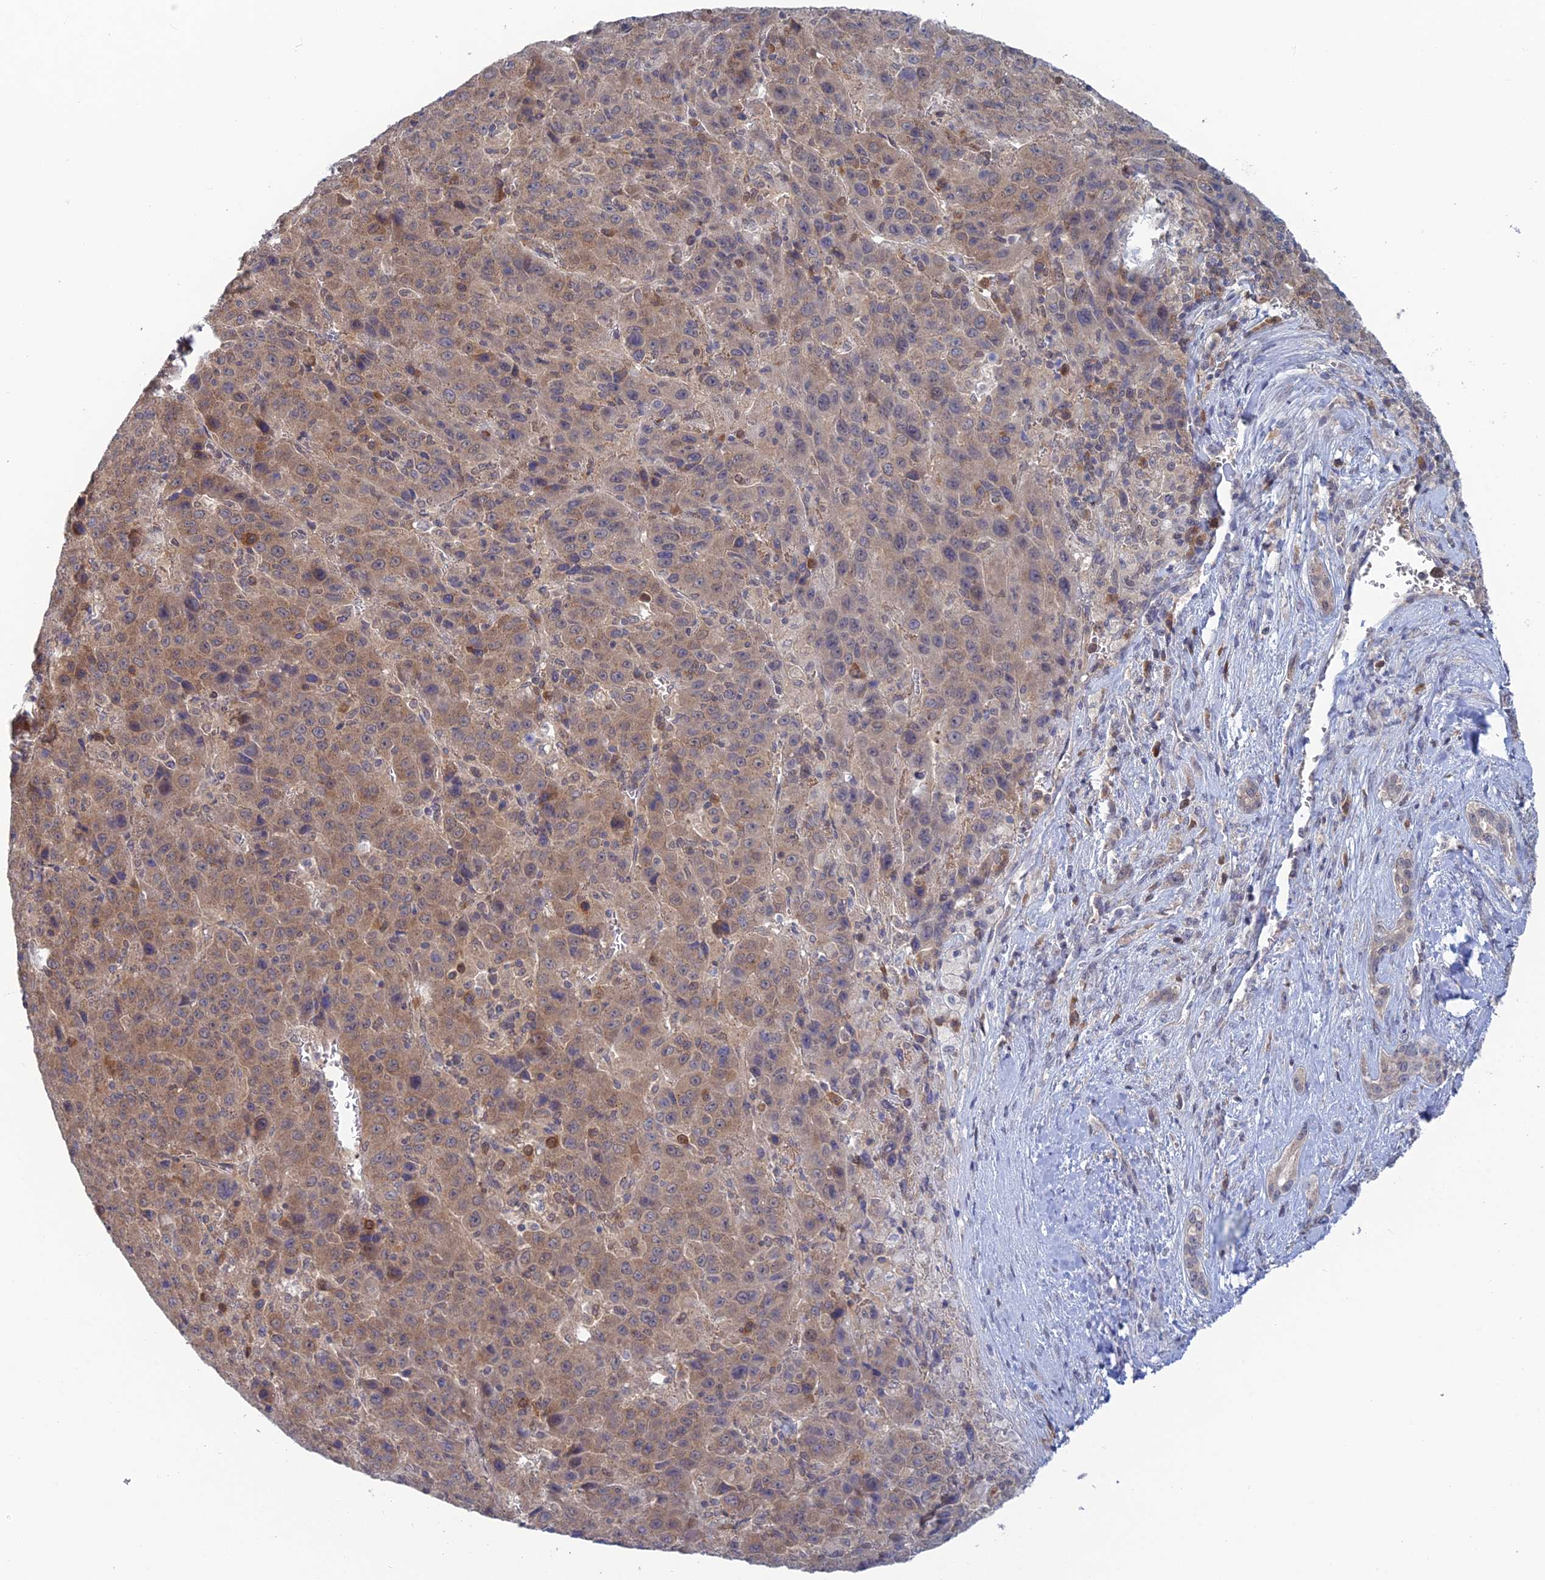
{"staining": {"intensity": "weak", "quantity": "25%-75%", "location": "cytoplasmic/membranous"}, "tissue": "liver cancer", "cell_type": "Tumor cells", "image_type": "cancer", "snomed": [{"axis": "morphology", "description": "Carcinoma, Hepatocellular, NOS"}, {"axis": "topography", "description": "Liver"}], "caption": "Liver cancer (hepatocellular carcinoma) stained with a brown dye exhibits weak cytoplasmic/membranous positive positivity in approximately 25%-75% of tumor cells.", "gene": "SRA1", "patient": {"sex": "female", "age": 53}}